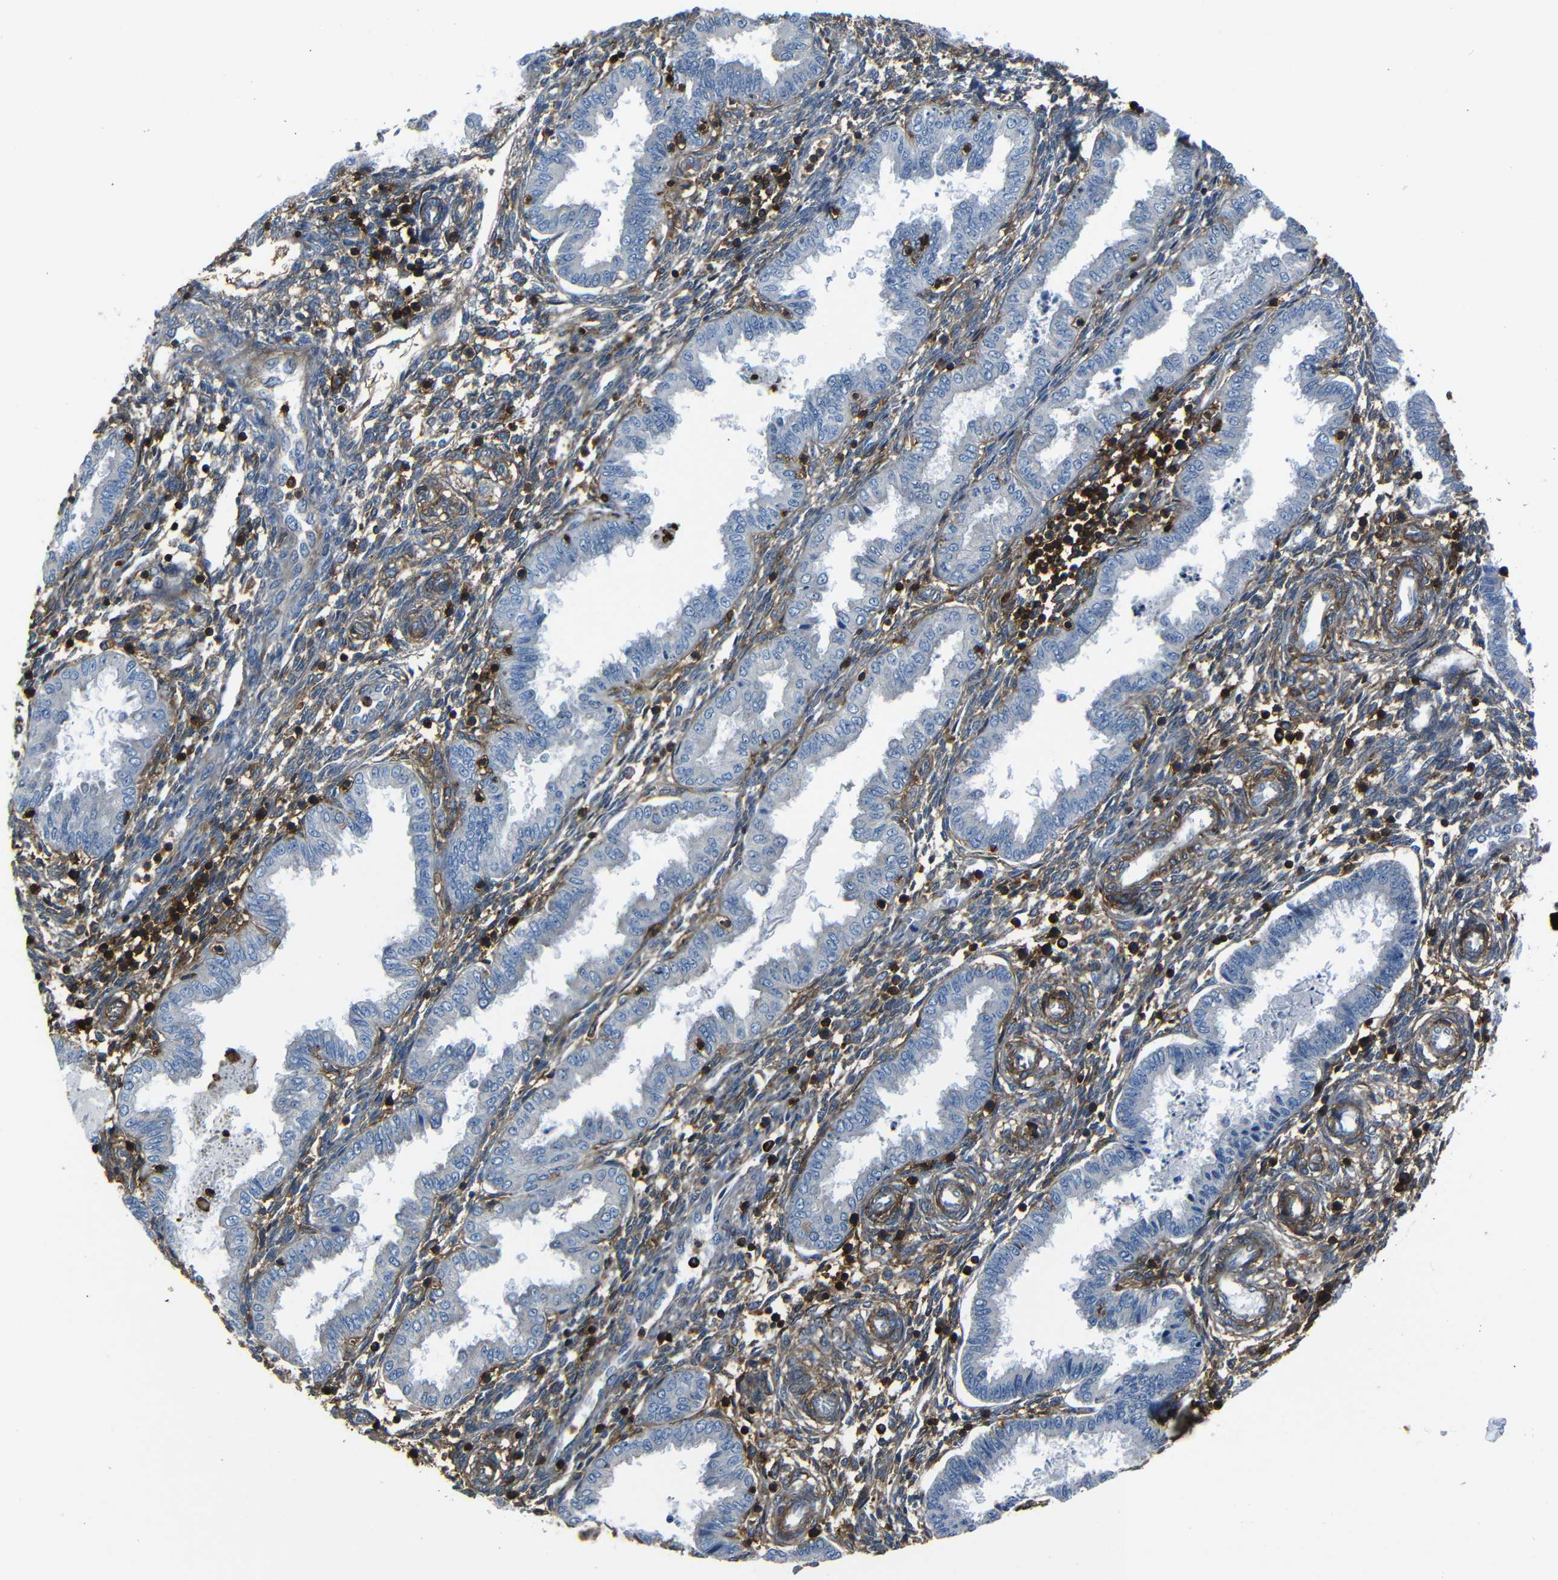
{"staining": {"intensity": "moderate", "quantity": "<25%", "location": "cytoplasmic/membranous"}, "tissue": "endometrium", "cell_type": "Cells in endometrial stroma", "image_type": "normal", "snomed": [{"axis": "morphology", "description": "Normal tissue, NOS"}, {"axis": "topography", "description": "Endometrium"}], "caption": "Protein staining exhibits moderate cytoplasmic/membranous expression in approximately <25% of cells in endometrial stroma in benign endometrium.", "gene": "ADGRE5", "patient": {"sex": "female", "age": 33}}